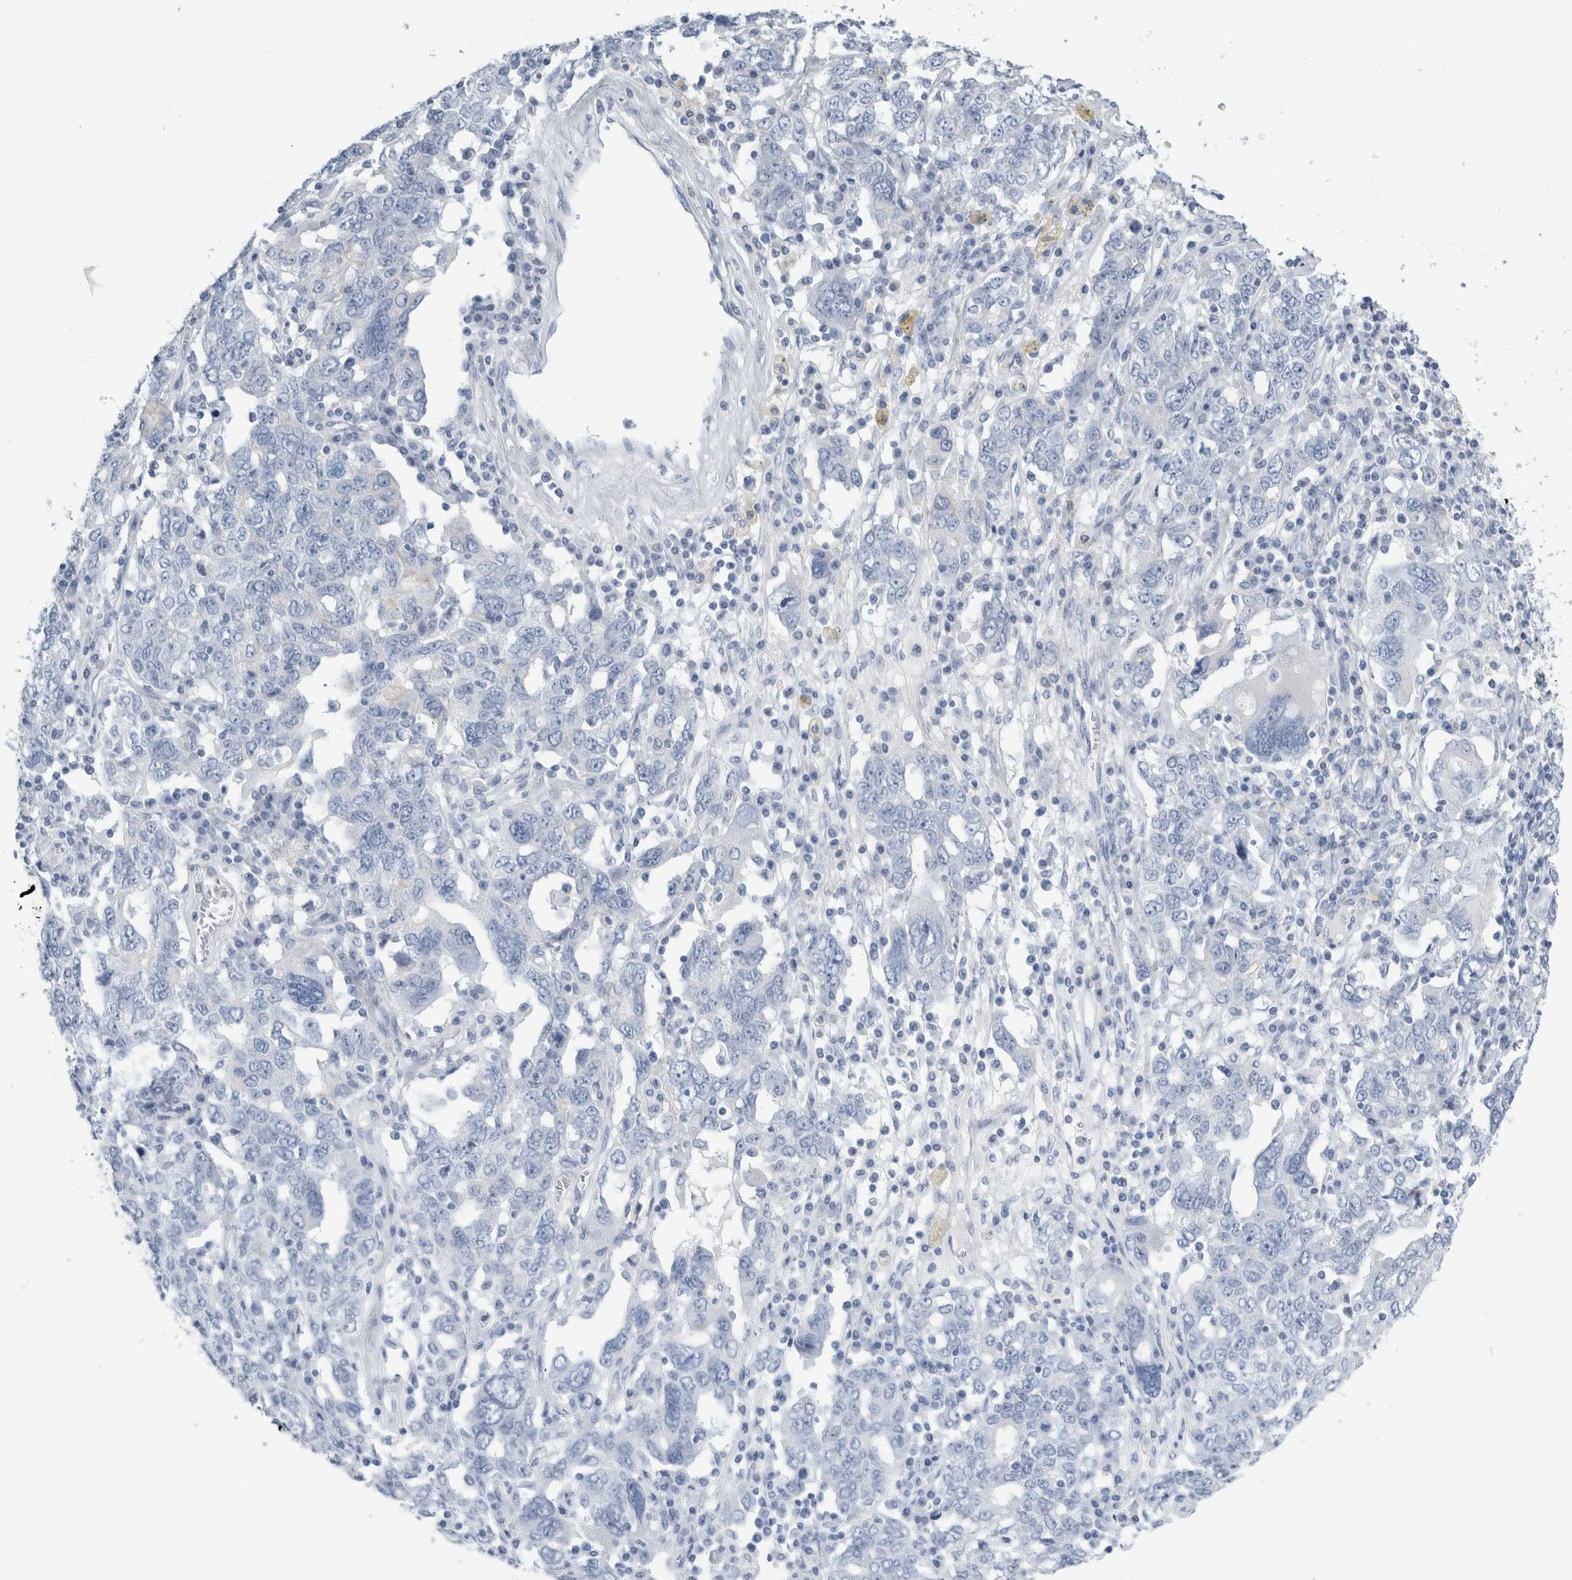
{"staining": {"intensity": "negative", "quantity": "none", "location": "none"}, "tissue": "ovarian cancer", "cell_type": "Tumor cells", "image_type": "cancer", "snomed": [{"axis": "morphology", "description": "Carcinoma, endometroid"}, {"axis": "topography", "description": "Ovary"}], "caption": "This image is of endometroid carcinoma (ovarian) stained with immunohistochemistry (IHC) to label a protein in brown with the nuclei are counter-stained blue. There is no positivity in tumor cells. (DAB (3,3'-diaminobenzidine) IHC, high magnification).", "gene": "RPH3AL", "patient": {"sex": "female", "age": 62}}